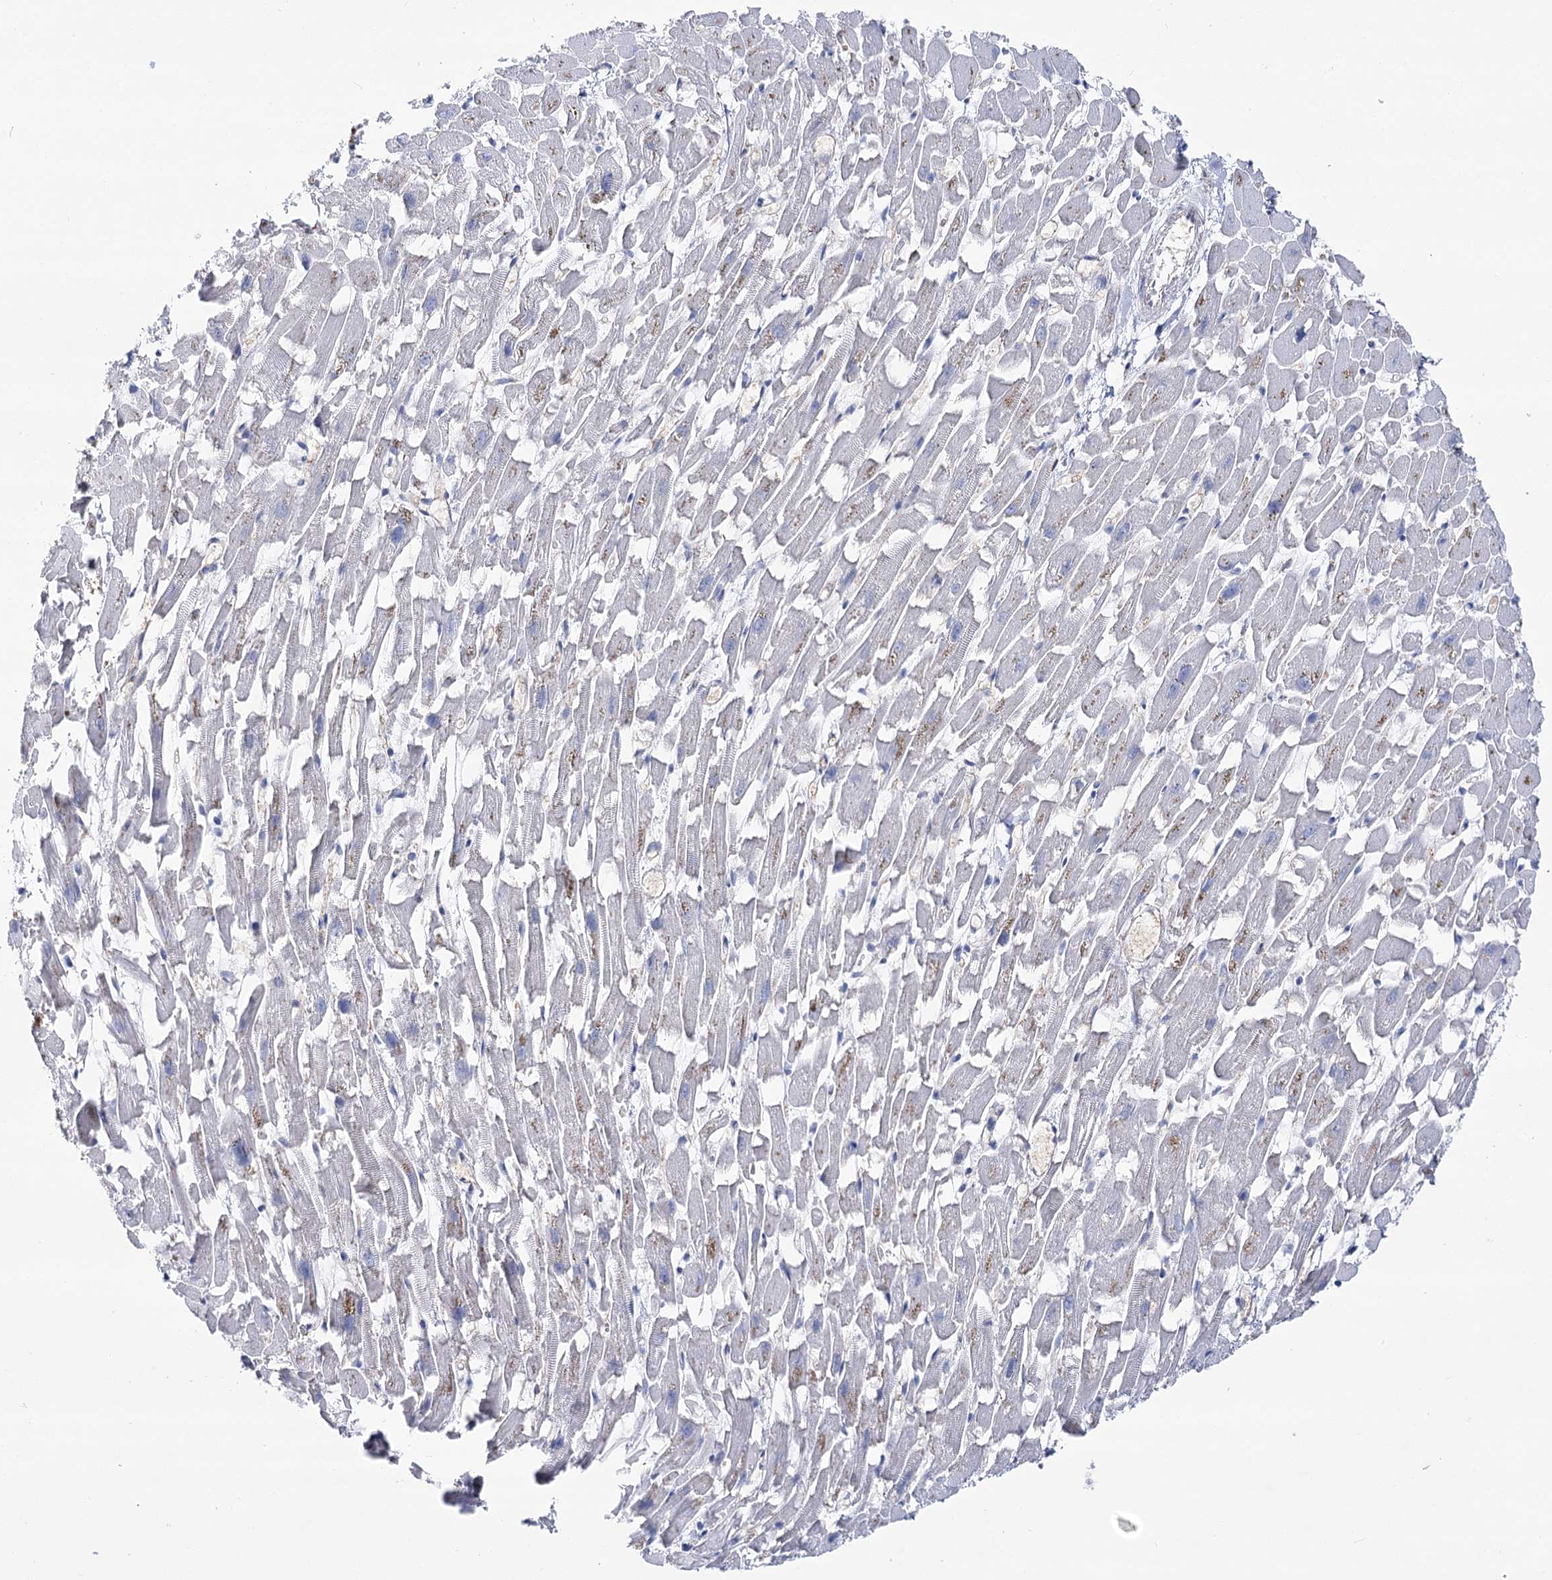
{"staining": {"intensity": "moderate", "quantity": "<25%", "location": "cytoplasmic/membranous"}, "tissue": "heart muscle", "cell_type": "Cardiomyocytes", "image_type": "normal", "snomed": [{"axis": "morphology", "description": "Normal tissue, NOS"}, {"axis": "topography", "description": "Heart"}], "caption": "Cardiomyocytes reveal moderate cytoplasmic/membranous positivity in about <25% of cells in normal heart muscle.", "gene": "NRAP", "patient": {"sex": "female", "age": 64}}